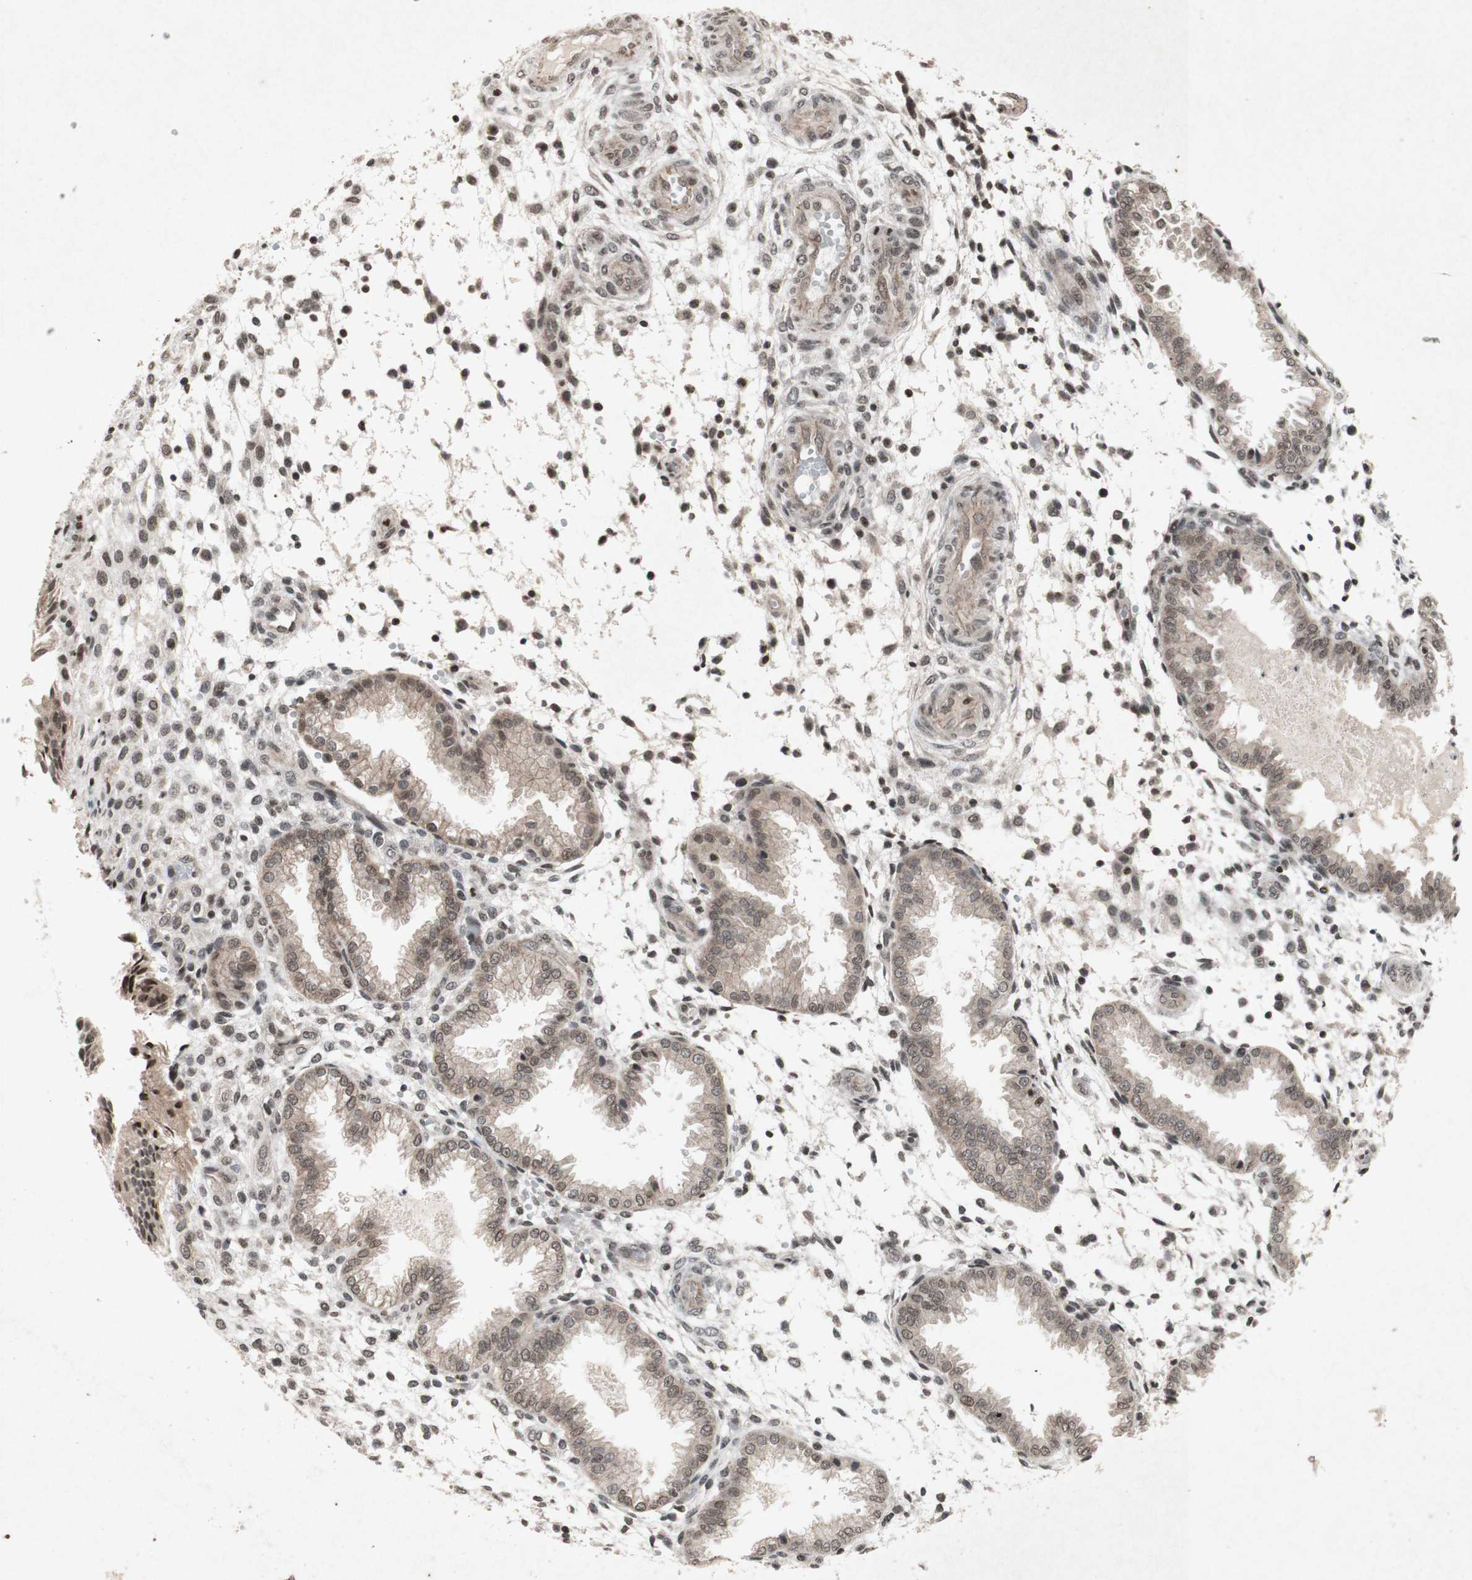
{"staining": {"intensity": "moderate", "quantity": "25%-75%", "location": "cytoplasmic/membranous,nuclear"}, "tissue": "endometrium", "cell_type": "Cells in endometrial stroma", "image_type": "normal", "snomed": [{"axis": "morphology", "description": "Normal tissue, NOS"}, {"axis": "topography", "description": "Endometrium"}], "caption": "Immunohistochemistry image of normal endometrium stained for a protein (brown), which demonstrates medium levels of moderate cytoplasmic/membranous,nuclear expression in about 25%-75% of cells in endometrial stroma.", "gene": "PLXNA1", "patient": {"sex": "female", "age": 33}}